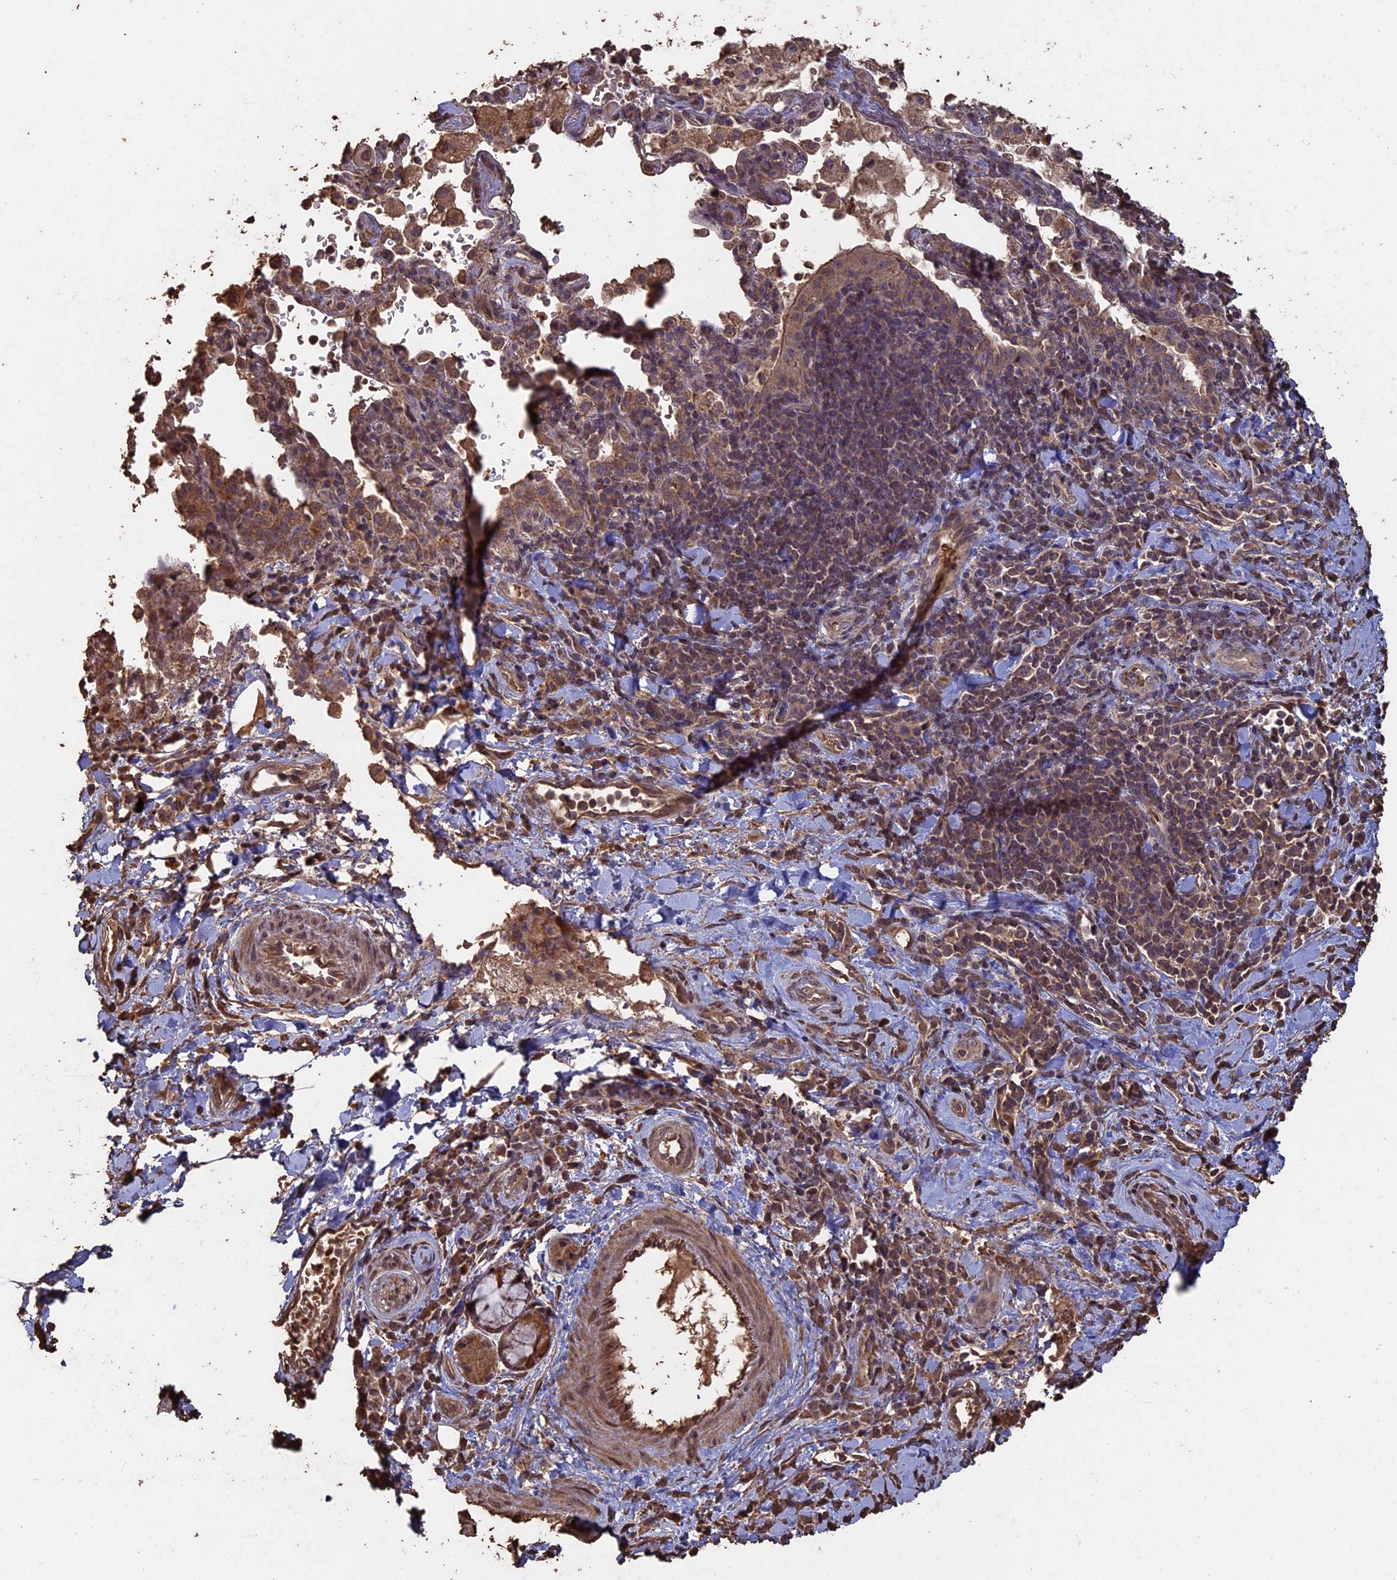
{"staining": {"intensity": "moderate", "quantity": ">75%", "location": "cytoplasmic/membranous"}, "tissue": "adipose tissue", "cell_type": "Adipocytes", "image_type": "normal", "snomed": [{"axis": "morphology", "description": "Normal tissue, NOS"}, {"axis": "morphology", "description": "Squamous cell carcinoma, NOS"}, {"axis": "topography", "description": "Bronchus"}, {"axis": "topography", "description": "Lung"}], "caption": "An immunohistochemistry histopathology image of benign tissue is shown. Protein staining in brown highlights moderate cytoplasmic/membranous positivity in adipose tissue within adipocytes. (DAB IHC with brightfield microscopy, high magnification).", "gene": "HUNK", "patient": {"sex": "male", "age": 64}}